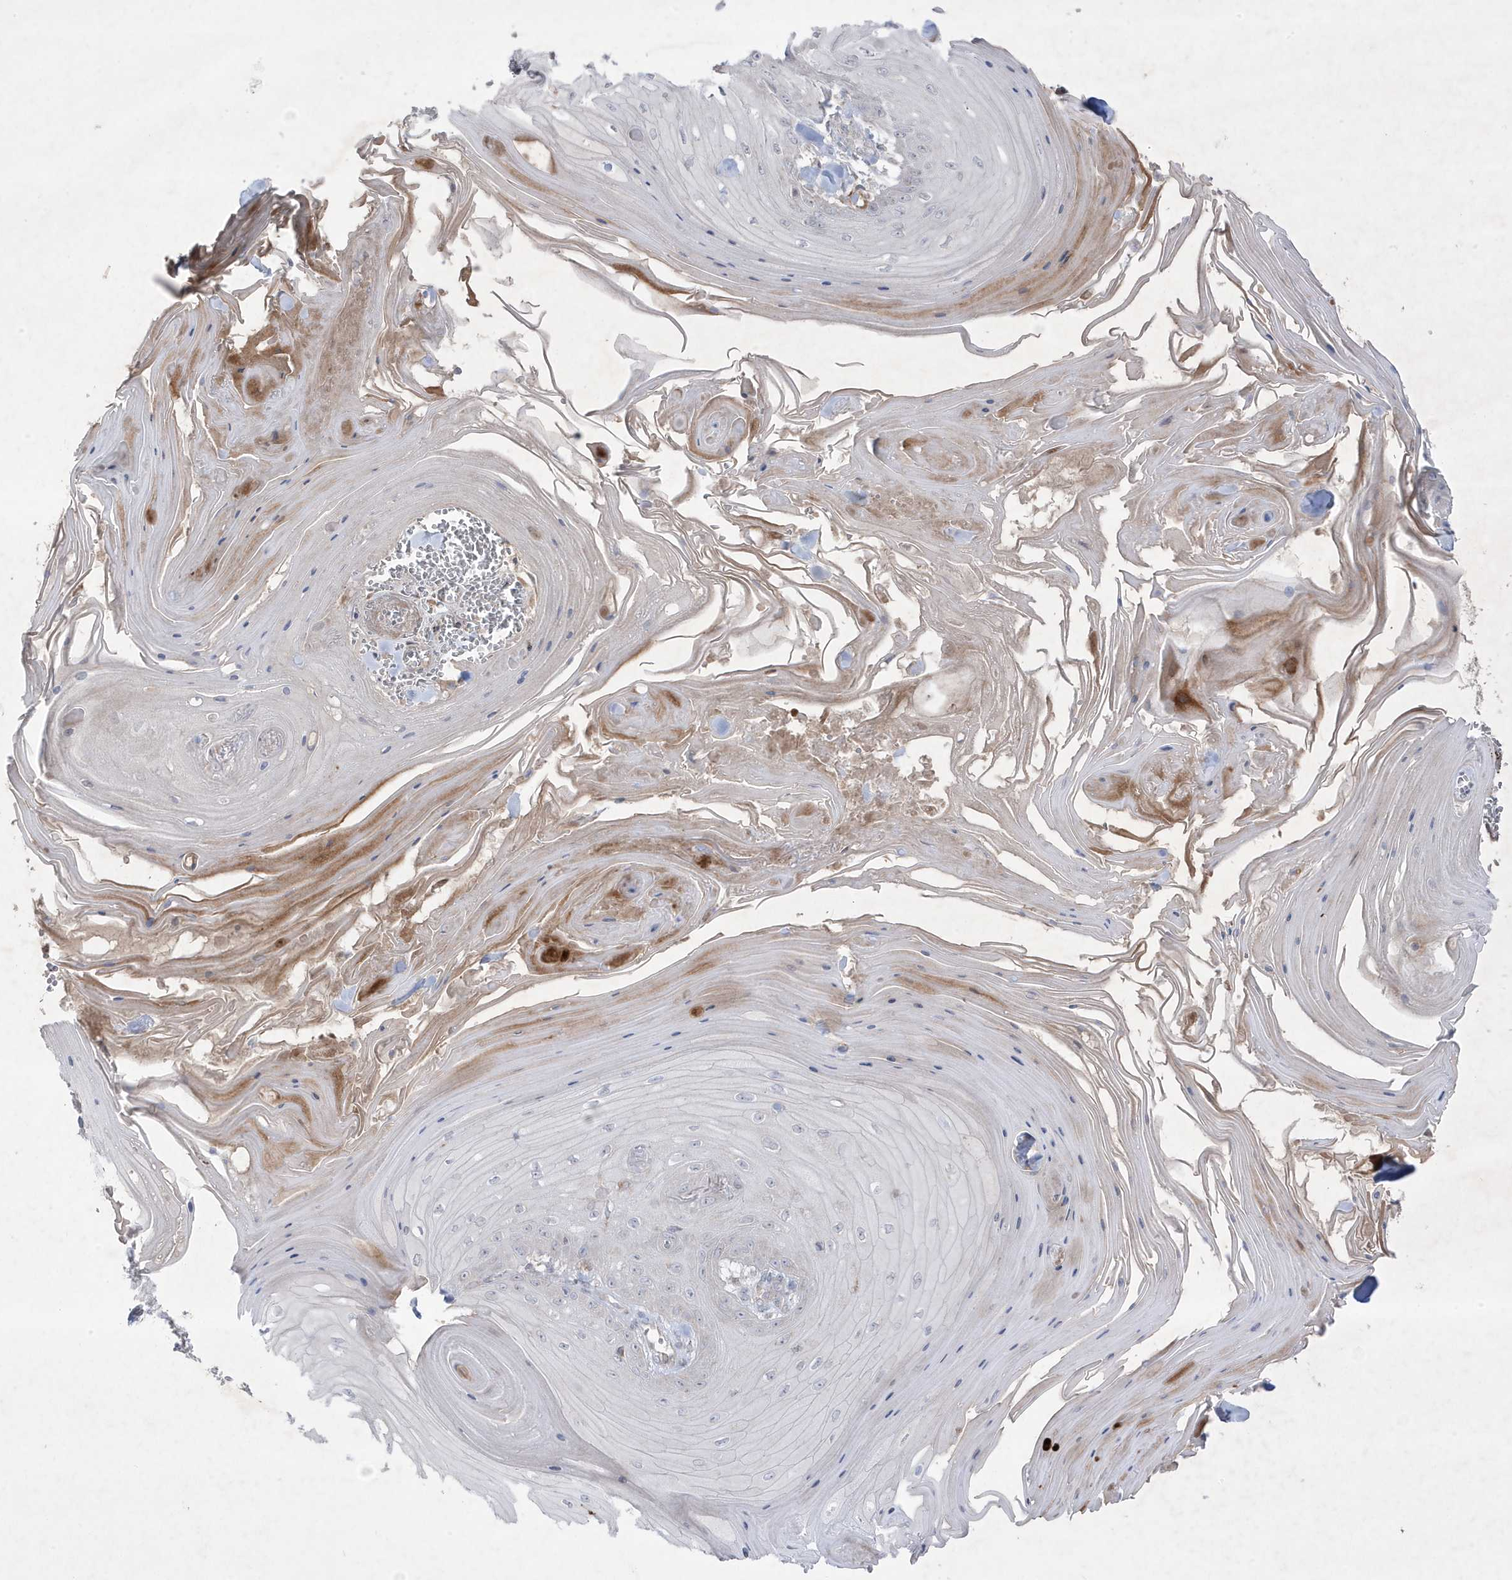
{"staining": {"intensity": "negative", "quantity": "none", "location": "none"}, "tissue": "skin cancer", "cell_type": "Tumor cells", "image_type": "cancer", "snomed": [{"axis": "morphology", "description": "Squamous cell carcinoma, NOS"}, {"axis": "topography", "description": "Skin"}], "caption": "This is a photomicrograph of immunohistochemistry (IHC) staining of skin cancer (squamous cell carcinoma), which shows no expression in tumor cells.", "gene": "ADAMTSL3", "patient": {"sex": "male", "age": 74}}